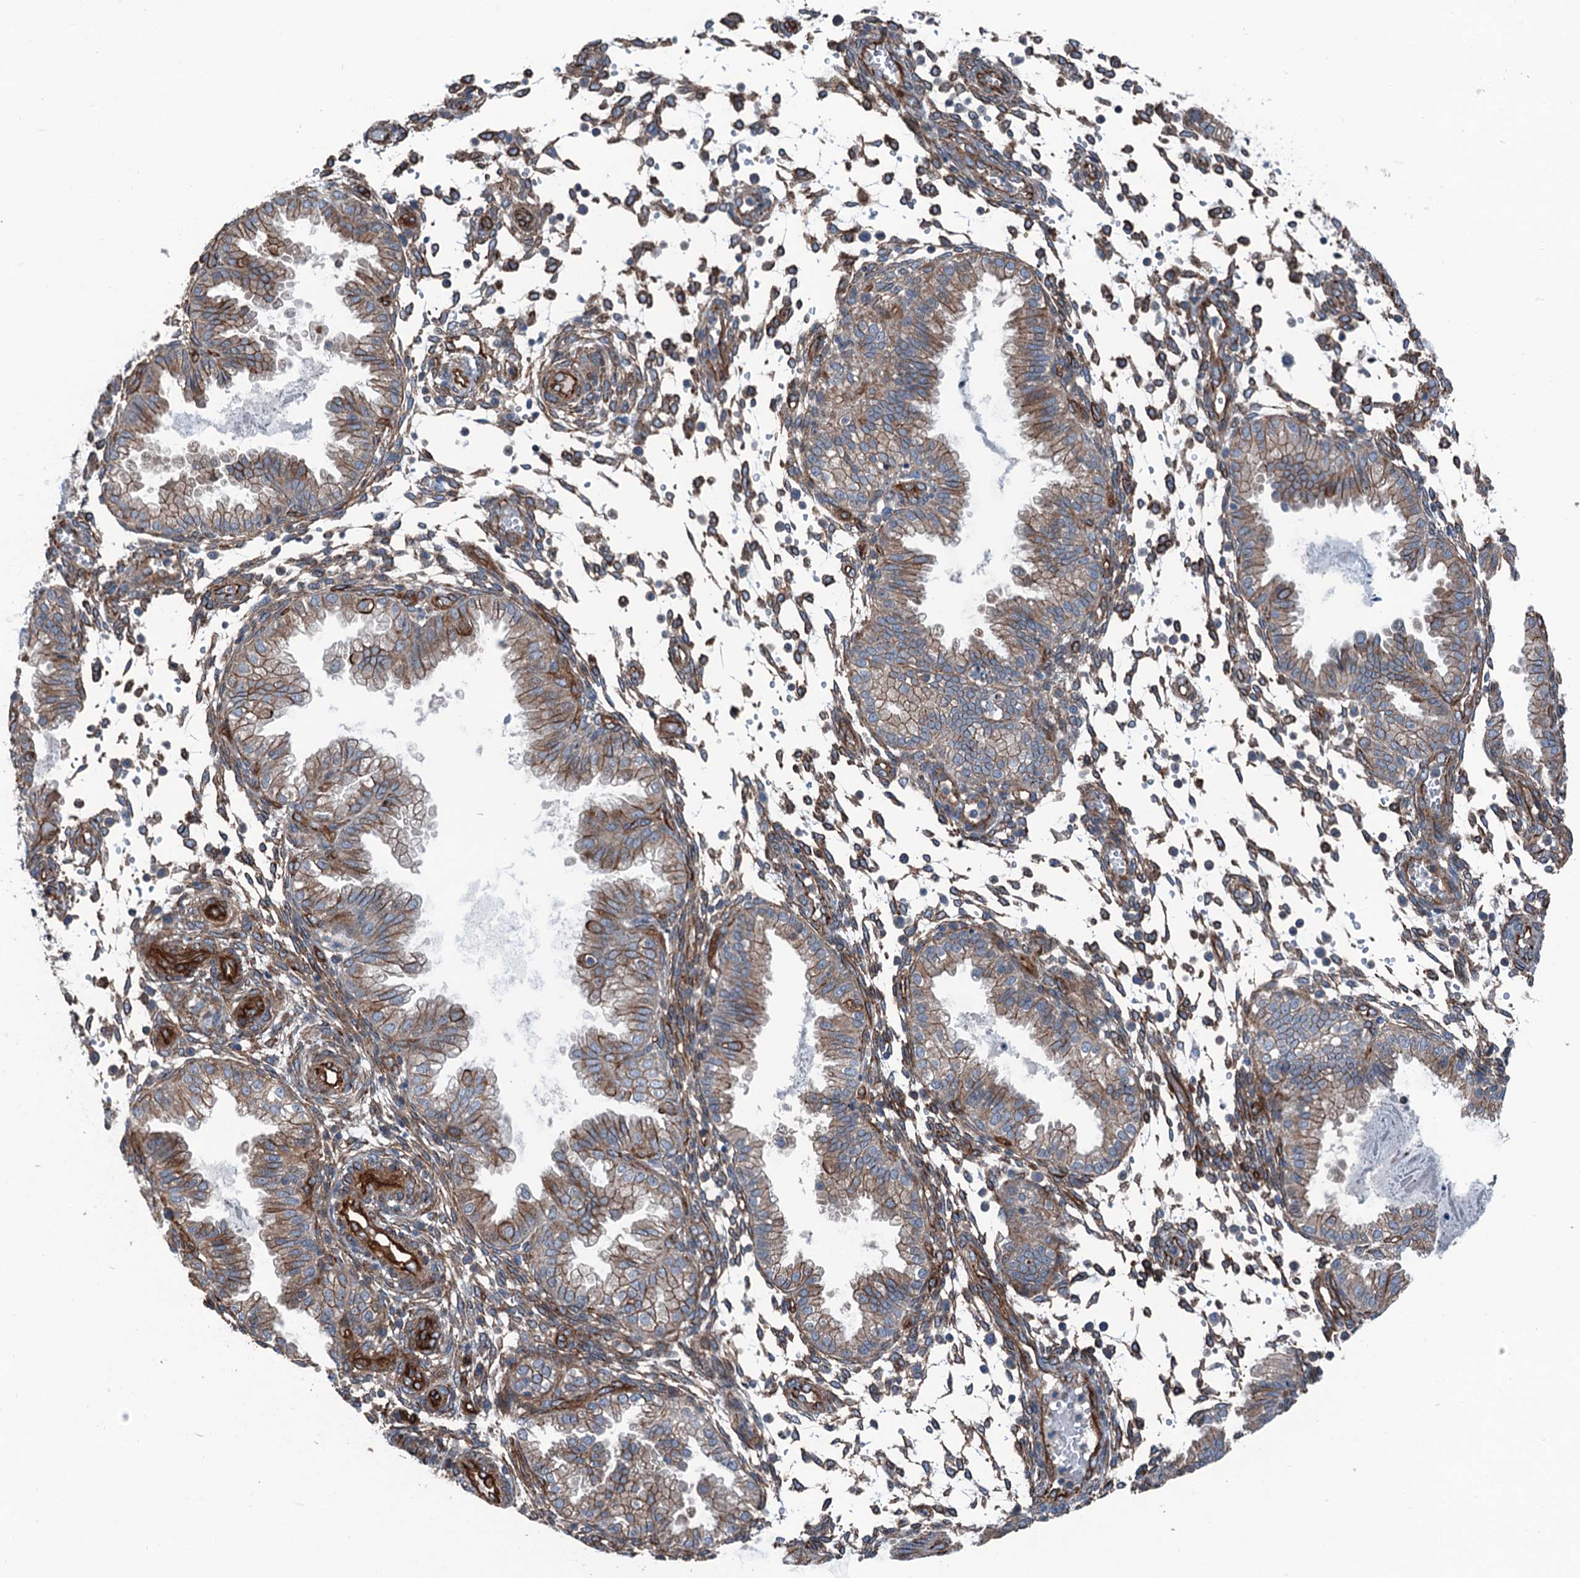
{"staining": {"intensity": "moderate", "quantity": "25%-75%", "location": "cytoplasmic/membranous"}, "tissue": "endometrium", "cell_type": "Cells in endometrial stroma", "image_type": "normal", "snomed": [{"axis": "morphology", "description": "Normal tissue, NOS"}, {"axis": "topography", "description": "Endometrium"}], "caption": "IHC staining of benign endometrium, which displays medium levels of moderate cytoplasmic/membranous expression in approximately 25%-75% of cells in endometrial stroma indicating moderate cytoplasmic/membranous protein positivity. The staining was performed using DAB (3,3'-diaminobenzidine) (brown) for protein detection and nuclei were counterstained in hematoxylin (blue).", "gene": "NMRAL1", "patient": {"sex": "female", "age": 33}}